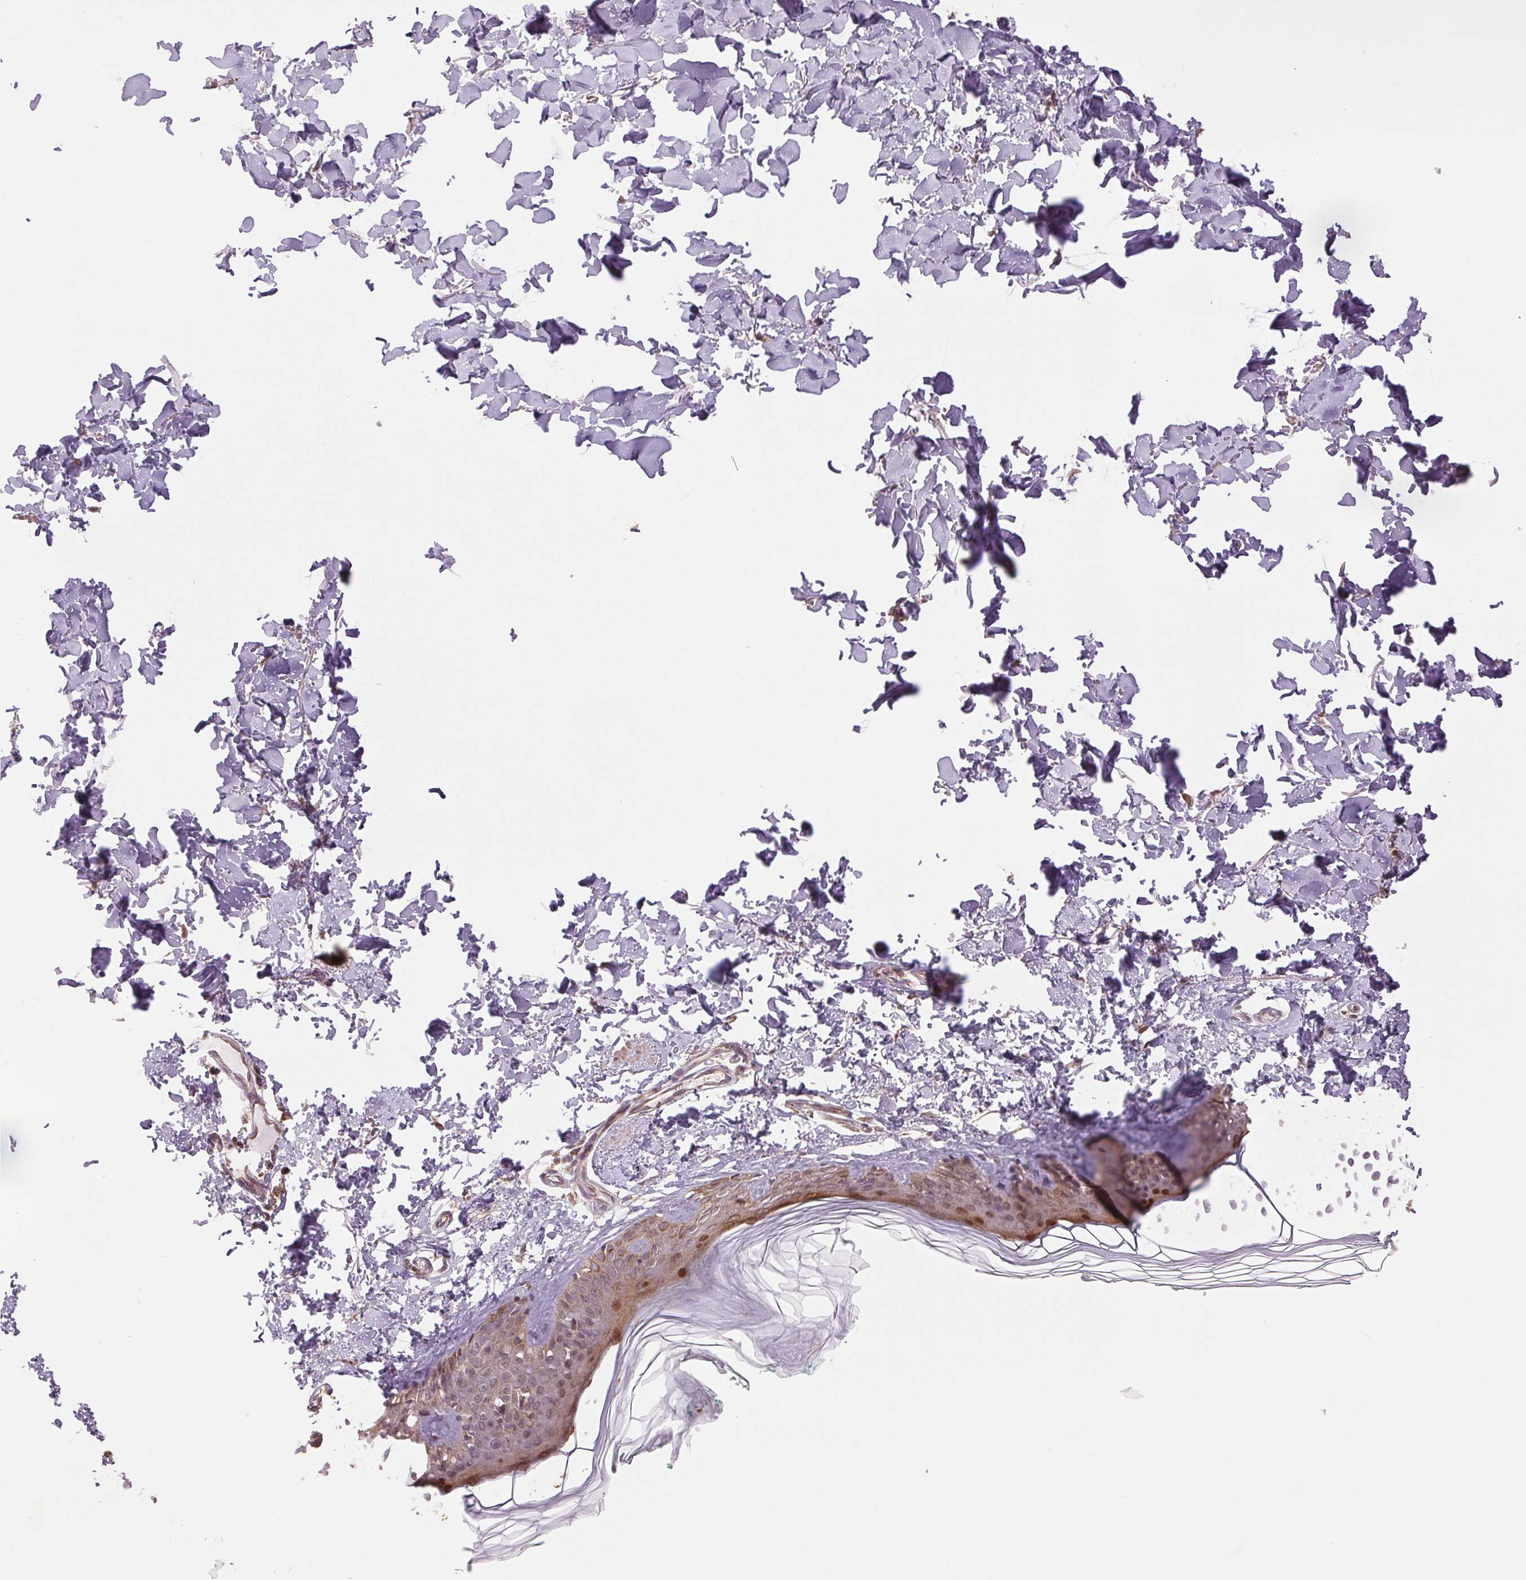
{"staining": {"intensity": "moderate", "quantity": "<25%", "location": "nuclear"}, "tissue": "skin", "cell_type": "Fibroblasts", "image_type": "normal", "snomed": [{"axis": "morphology", "description": "Normal tissue, NOS"}, {"axis": "topography", "description": "Skin"}, {"axis": "topography", "description": "Peripheral nerve tissue"}], "caption": "Immunohistochemical staining of unremarkable human skin reveals <25% levels of moderate nuclear protein staining in about <25% of fibroblasts. (Brightfield microscopy of DAB IHC at high magnification).", "gene": "BTF3L4", "patient": {"sex": "female", "age": 45}}